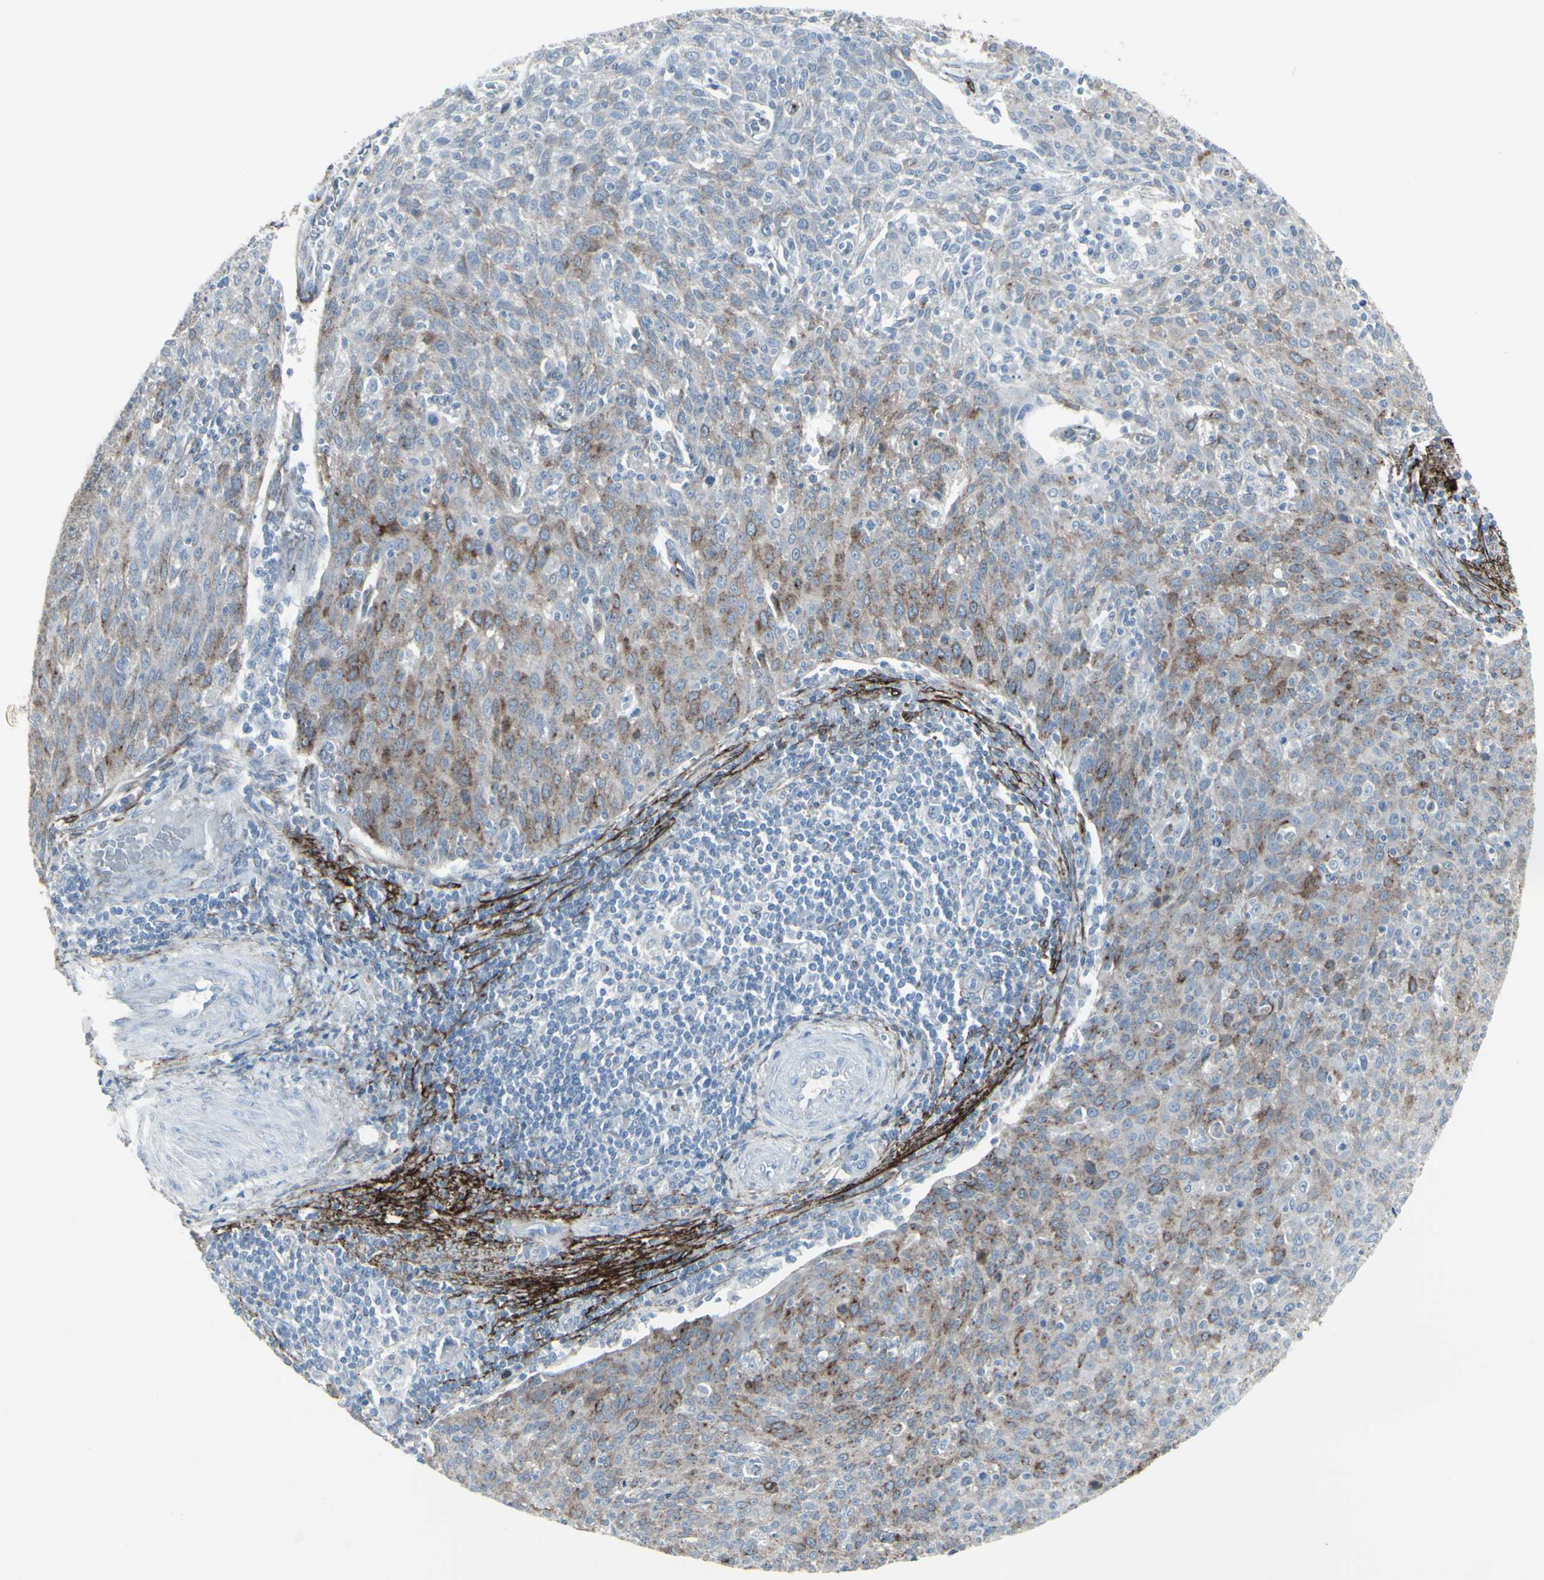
{"staining": {"intensity": "weak", "quantity": ">75%", "location": "cytoplasmic/membranous"}, "tissue": "cervical cancer", "cell_type": "Tumor cells", "image_type": "cancer", "snomed": [{"axis": "morphology", "description": "Squamous cell carcinoma, NOS"}, {"axis": "topography", "description": "Cervix"}], "caption": "Approximately >75% of tumor cells in human cervical cancer (squamous cell carcinoma) display weak cytoplasmic/membranous protein expression as visualized by brown immunohistochemical staining.", "gene": "GJA1", "patient": {"sex": "female", "age": 38}}